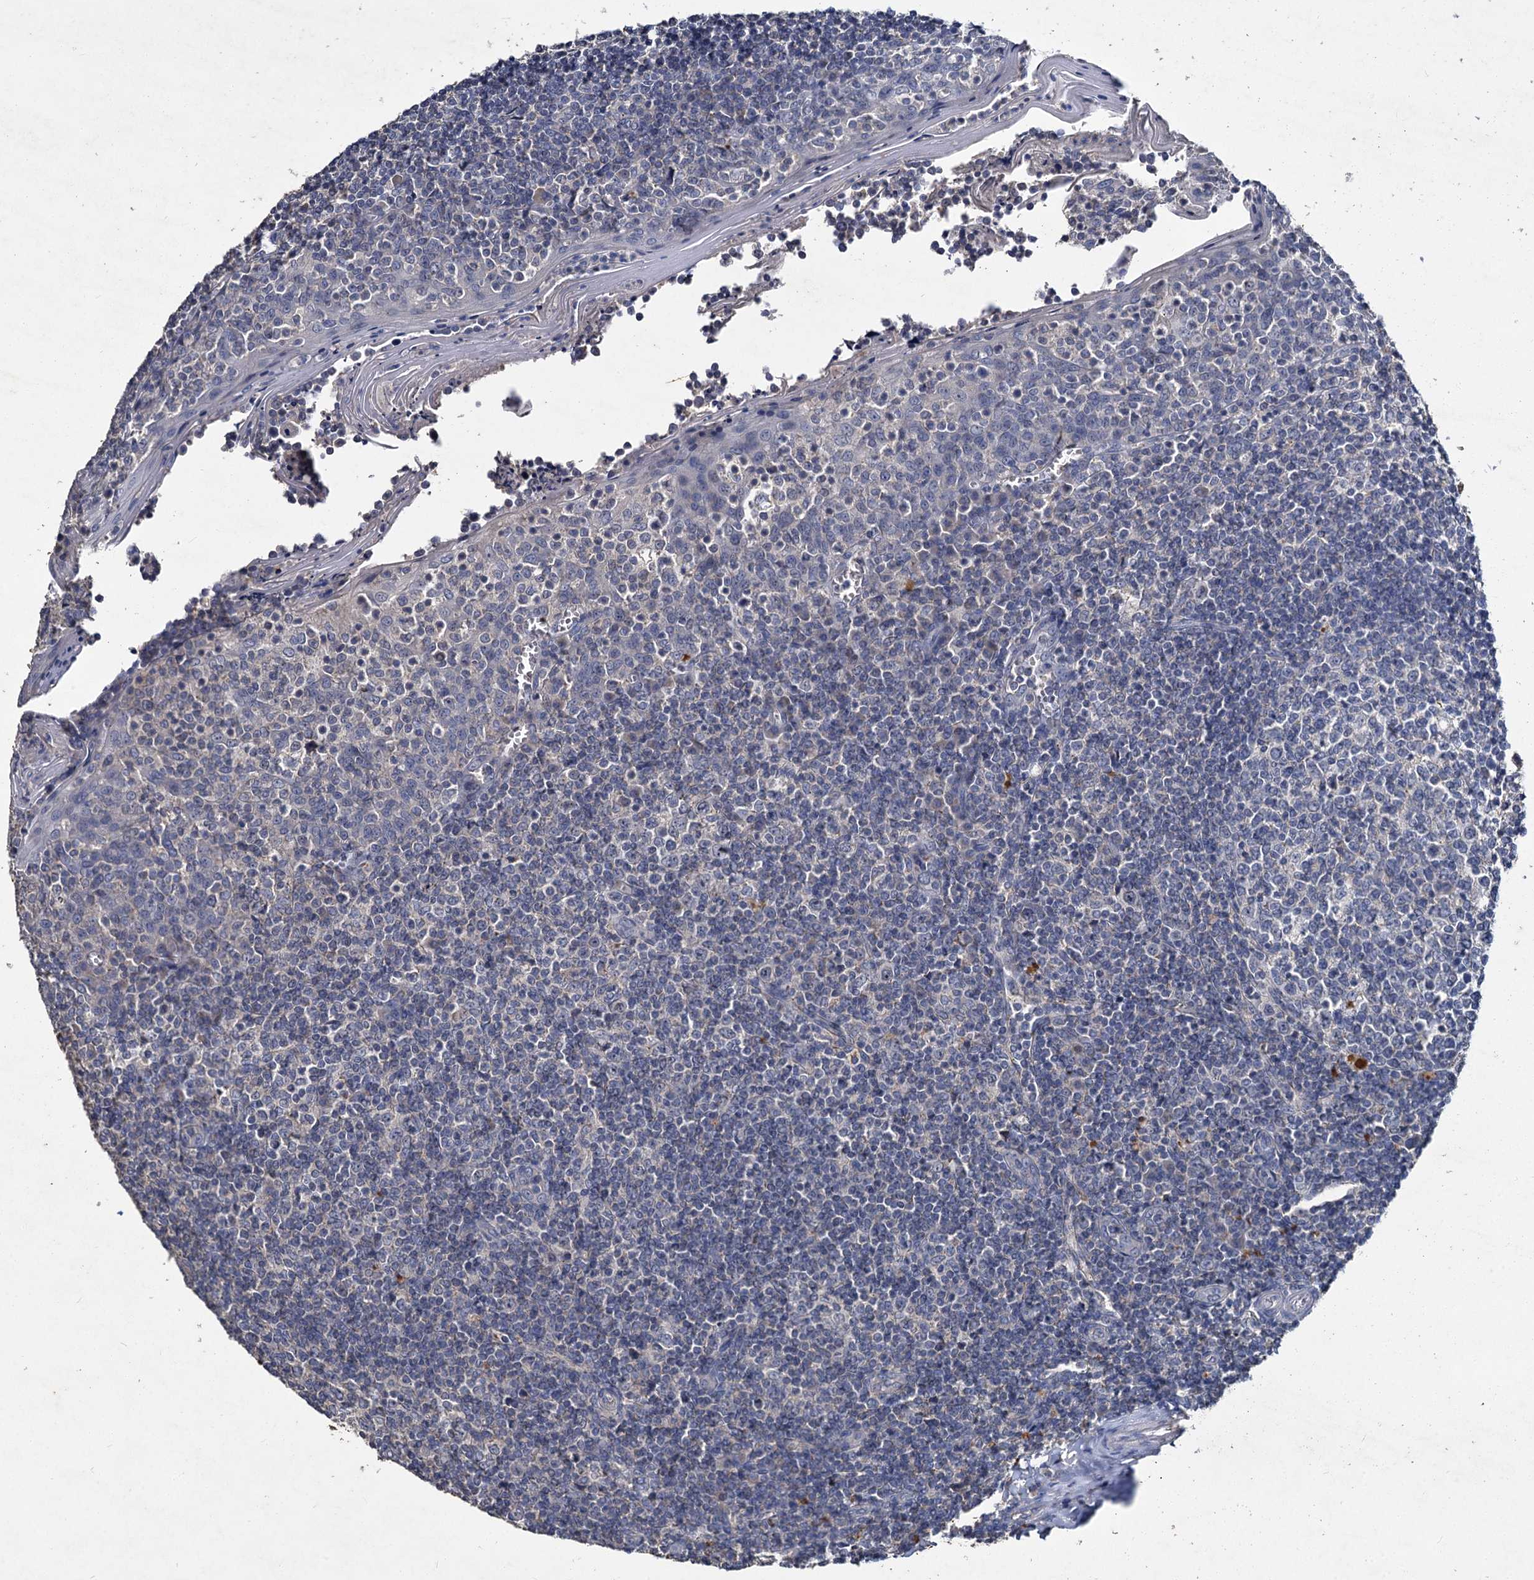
{"staining": {"intensity": "negative", "quantity": "none", "location": "none"}, "tissue": "tonsil", "cell_type": "Germinal center cells", "image_type": "normal", "snomed": [{"axis": "morphology", "description": "Normal tissue, NOS"}, {"axis": "topography", "description": "Tonsil"}], "caption": "This photomicrograph is of benign tonsil stained with immunohistochemistry (IHC) to label a protein in brown with the nuclei are counter-stained blue. There is no staining in germinal center cells. The staining is performed using DAB (3,3'-diaminobenzidine) brown chromogen with nuclei counter-stained in using hematoxylin.", "gene": "ATP9A", "patient": {"sex": "female", "age": 19}}